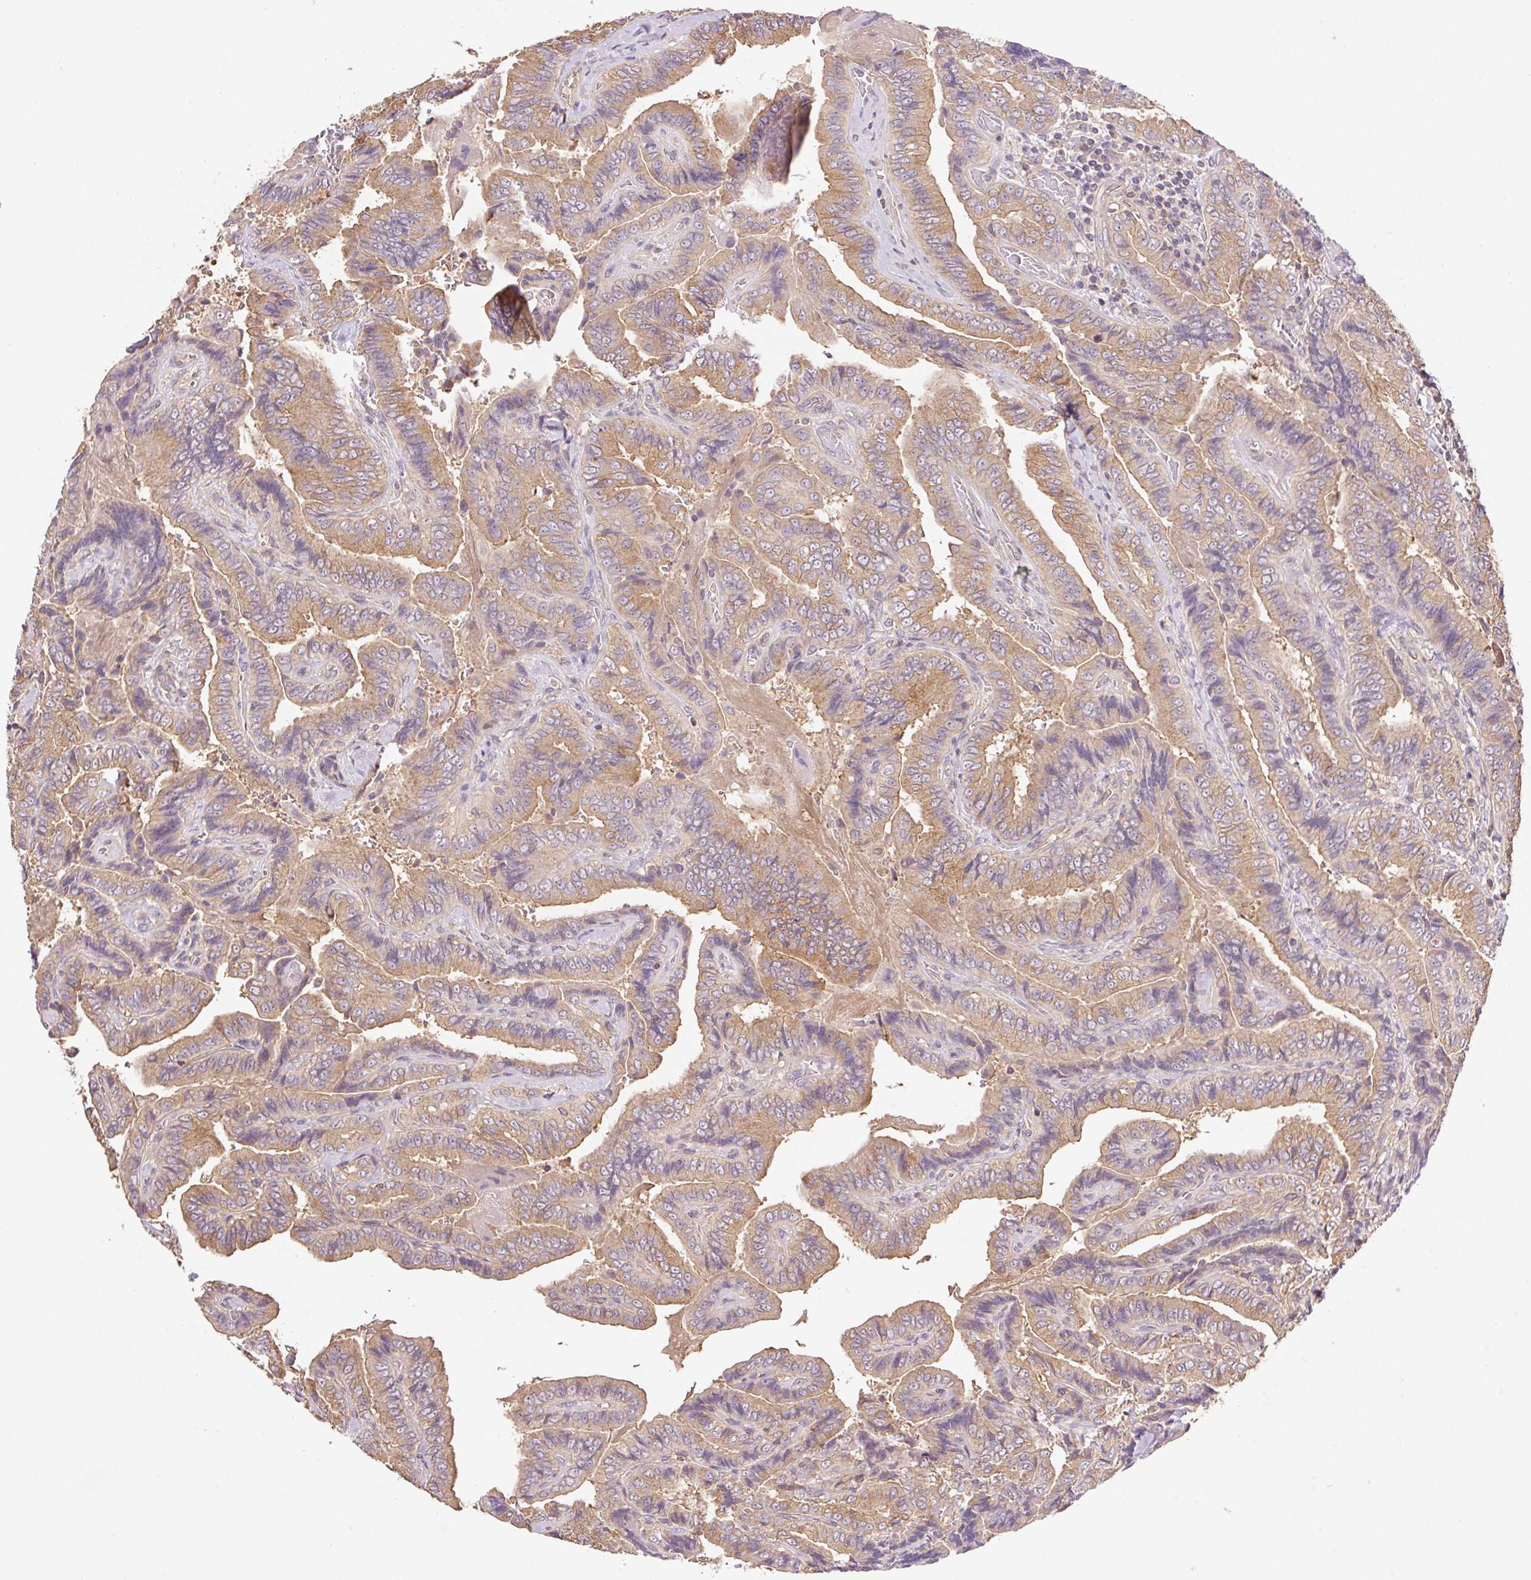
{"staining": {"intensity": "moderate", "quantity": ">75%", "location": "cytoplasmic/membranous"}, "tissue": "thyroid cancer", "cell_type": "Tumor cells", "image_type": "cancer", "snomed": [{"axis": "morphology", "description": "Papillary adenocarcinoma, NOS"}, {"axis": "topography", "description": "Thyroid gland"}], "caption": "A medium amount of moderate cytoplasmic/membranous expression is seen in approximately >75% of tumor cells in thyroid papillary adenocarcinoma tissue.", "gene": "COX8A", "patient": {"sex": "male", "age": 61}}